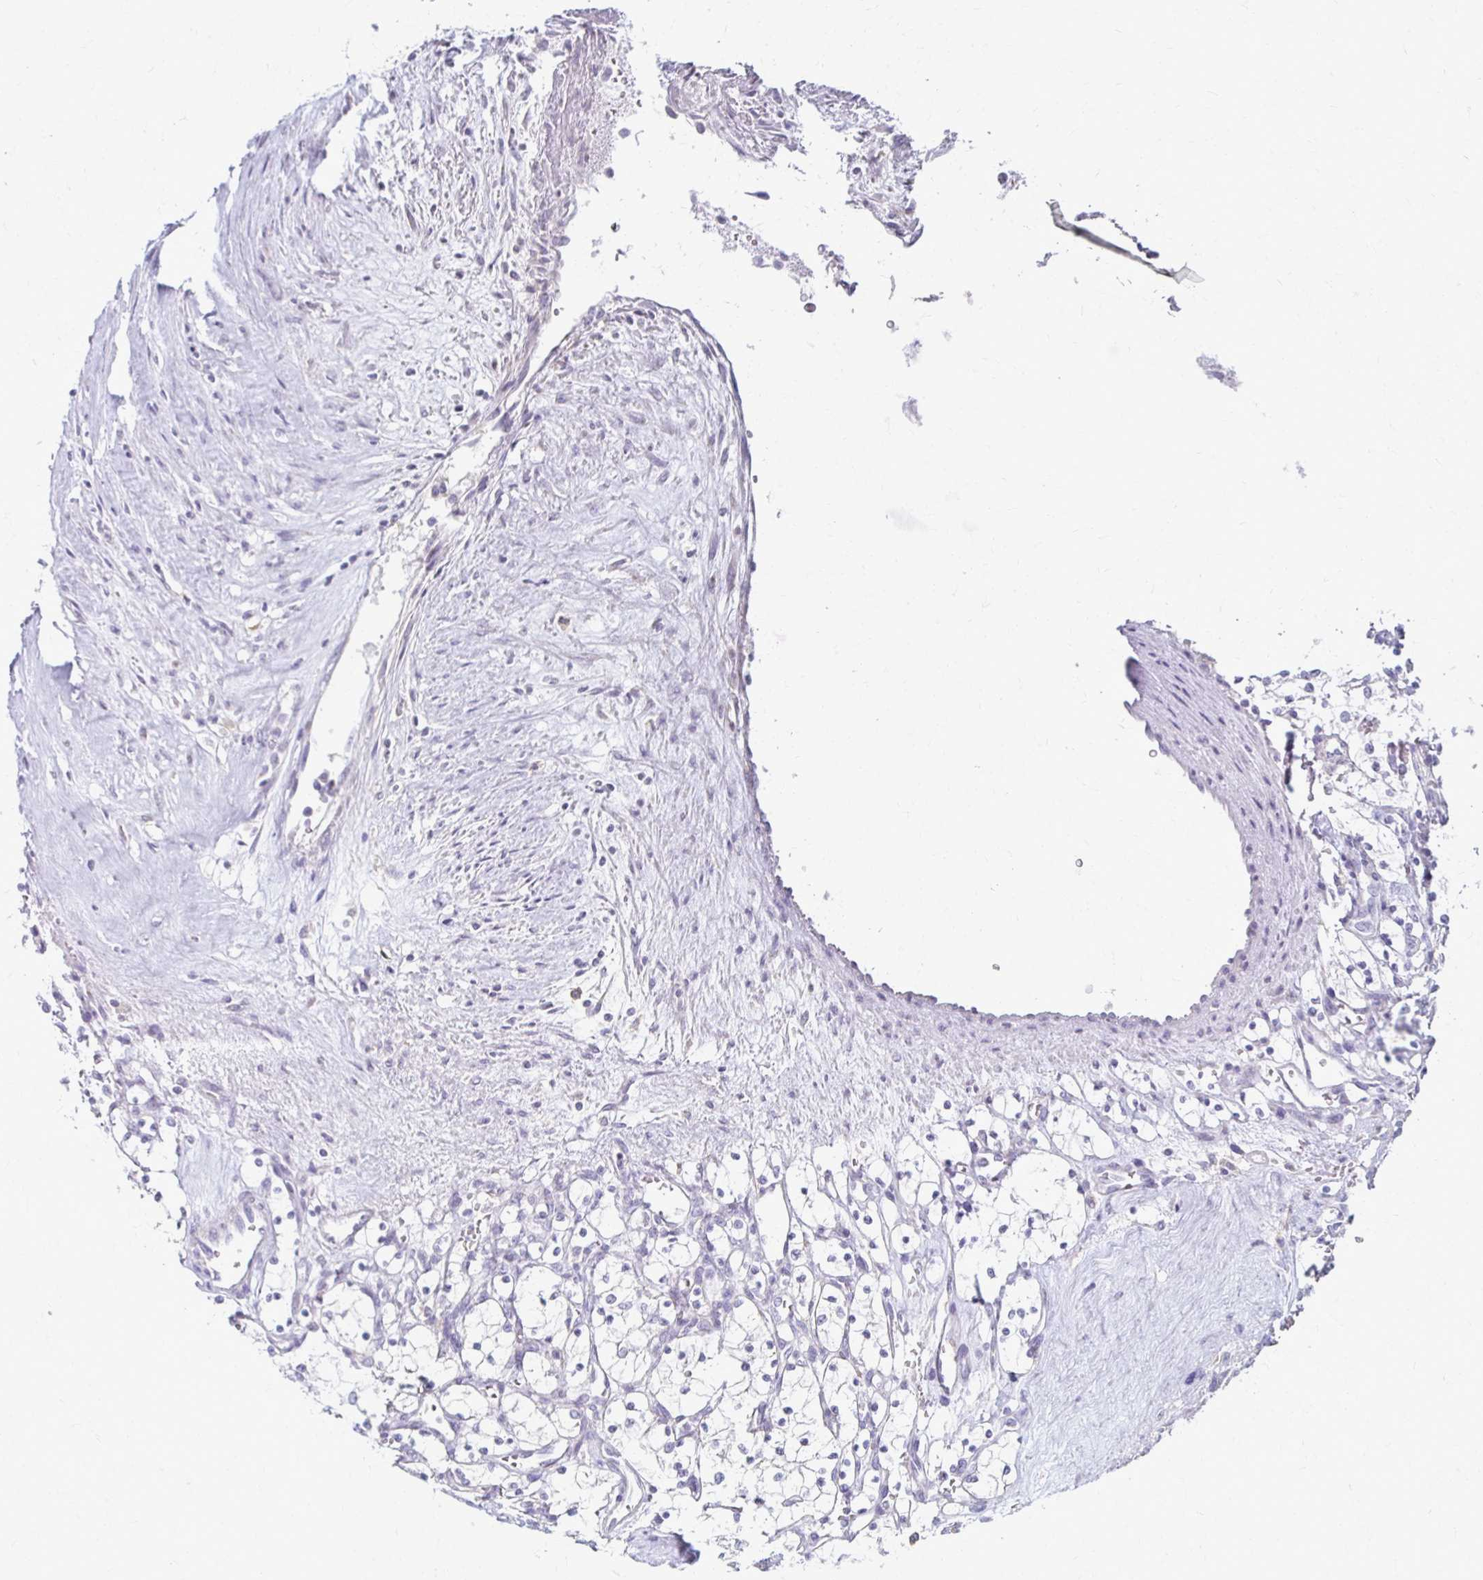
{"staining": {"intensity": "negative", "quantity": "none", "location": "none"}, "tissue": "renal cancer", "cell_type": "Tumor cells", "image_type": "cancer", "snomed": [{"axis": "morphology", "description": "Adenocarcinoma, NOS"}, {"axis": "topography", "description": "Kidney"}], "caption": "A histopathology image of human renal cancer is negative for staining in tumor cells.", "gene": "FCGR2B", "patient": {"sex": "female", "age": 69}}